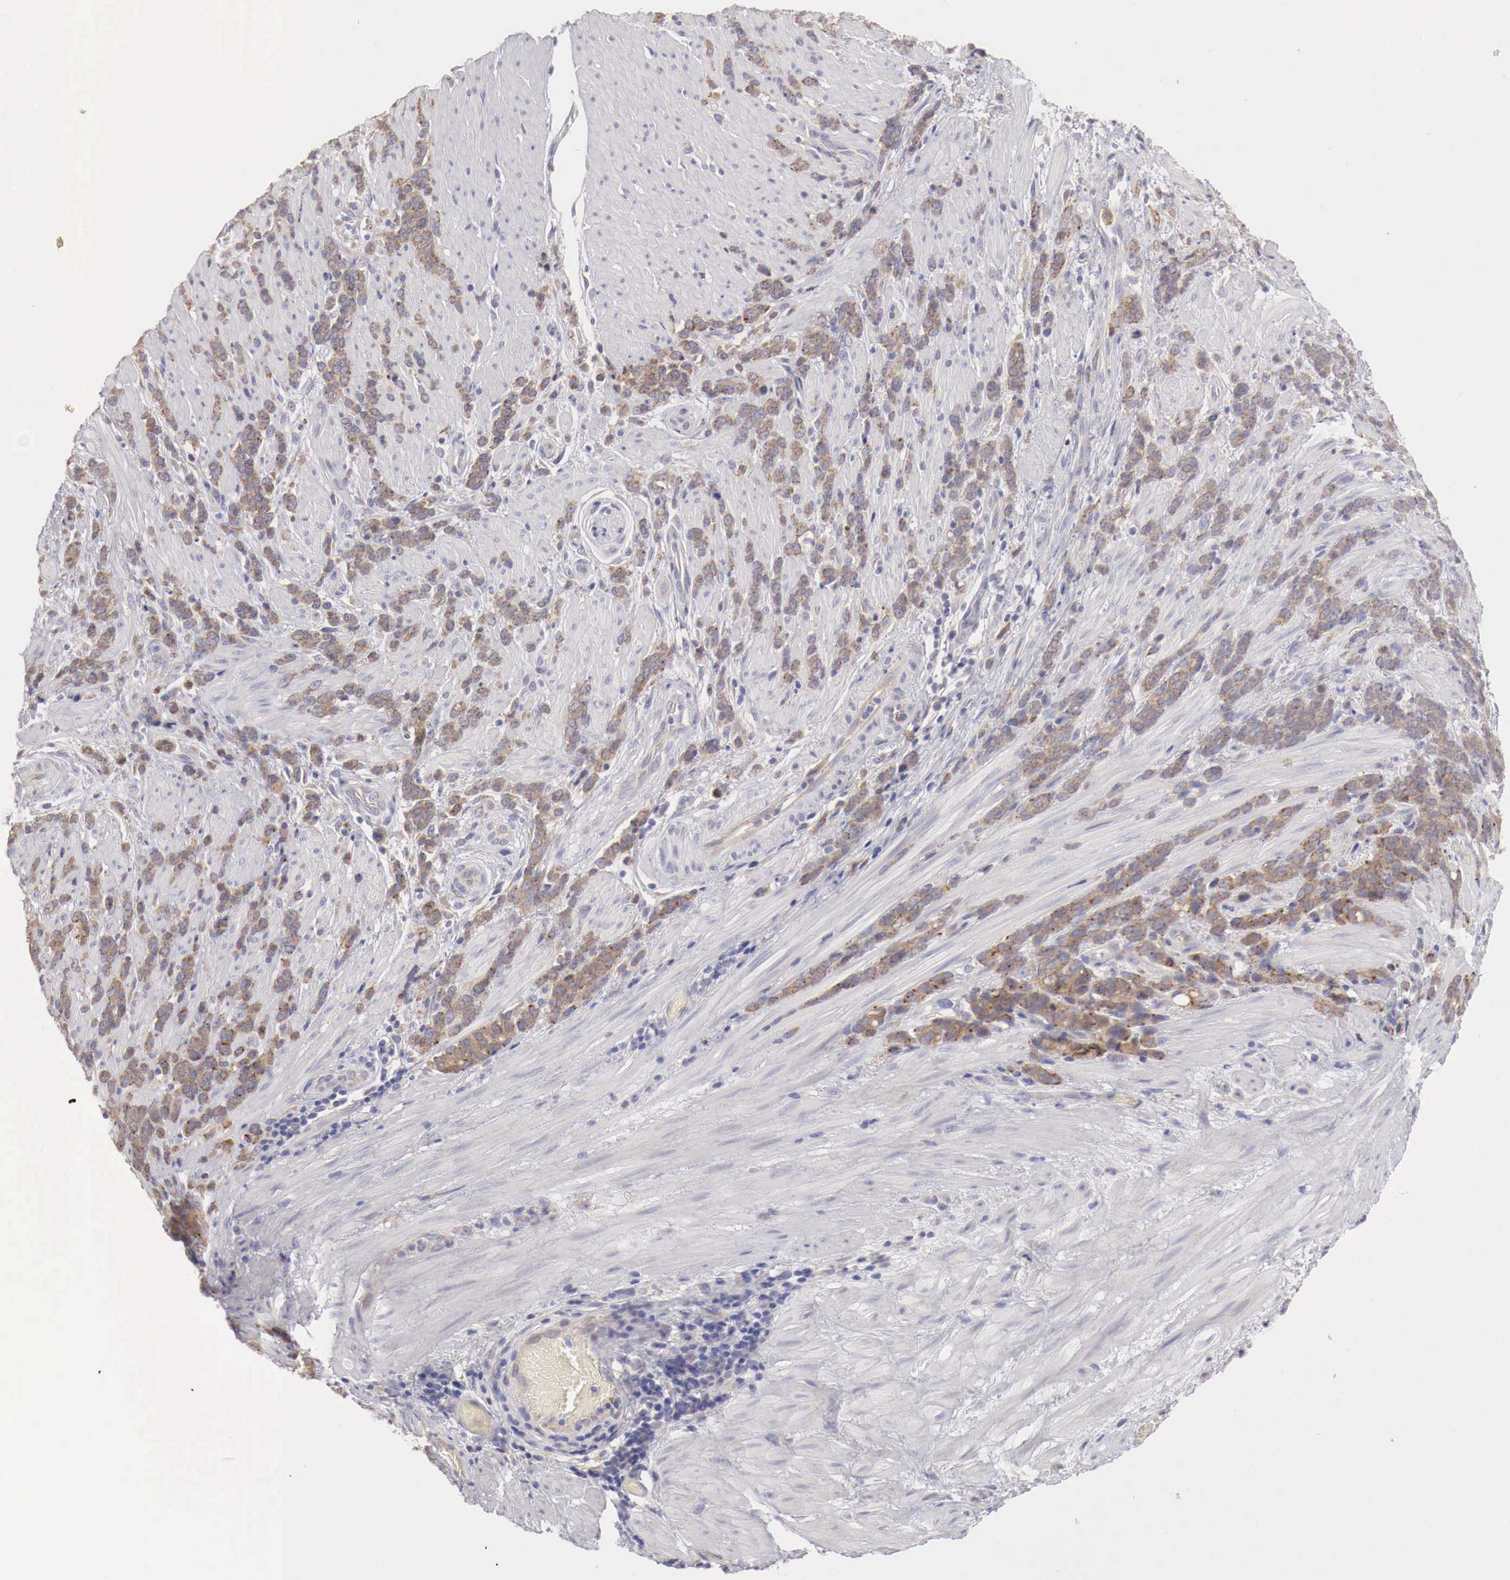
{"staining": {"intensity": "moderate", "quantity": ">75%", "location": "cytoplasmic/membranous"}, "tissue": "stomach cancer", "cell_type": "Tumor cells", "image_type": "cancer", "snomed": [{"axis": "morphology", "description": "Adenocarcinoma, NOS"}, {"axis": "topography", "description": "Stomach, lower"}], "caption": "This photomicrograph demonstrates immunohistochemistry staining of stomach cancer, with medium moderate cytoplasmic/membranous staining in approximately >75% of tumor cells.", "gene": "NSDHL", "patient": {"sex": "male", "age": 88}}